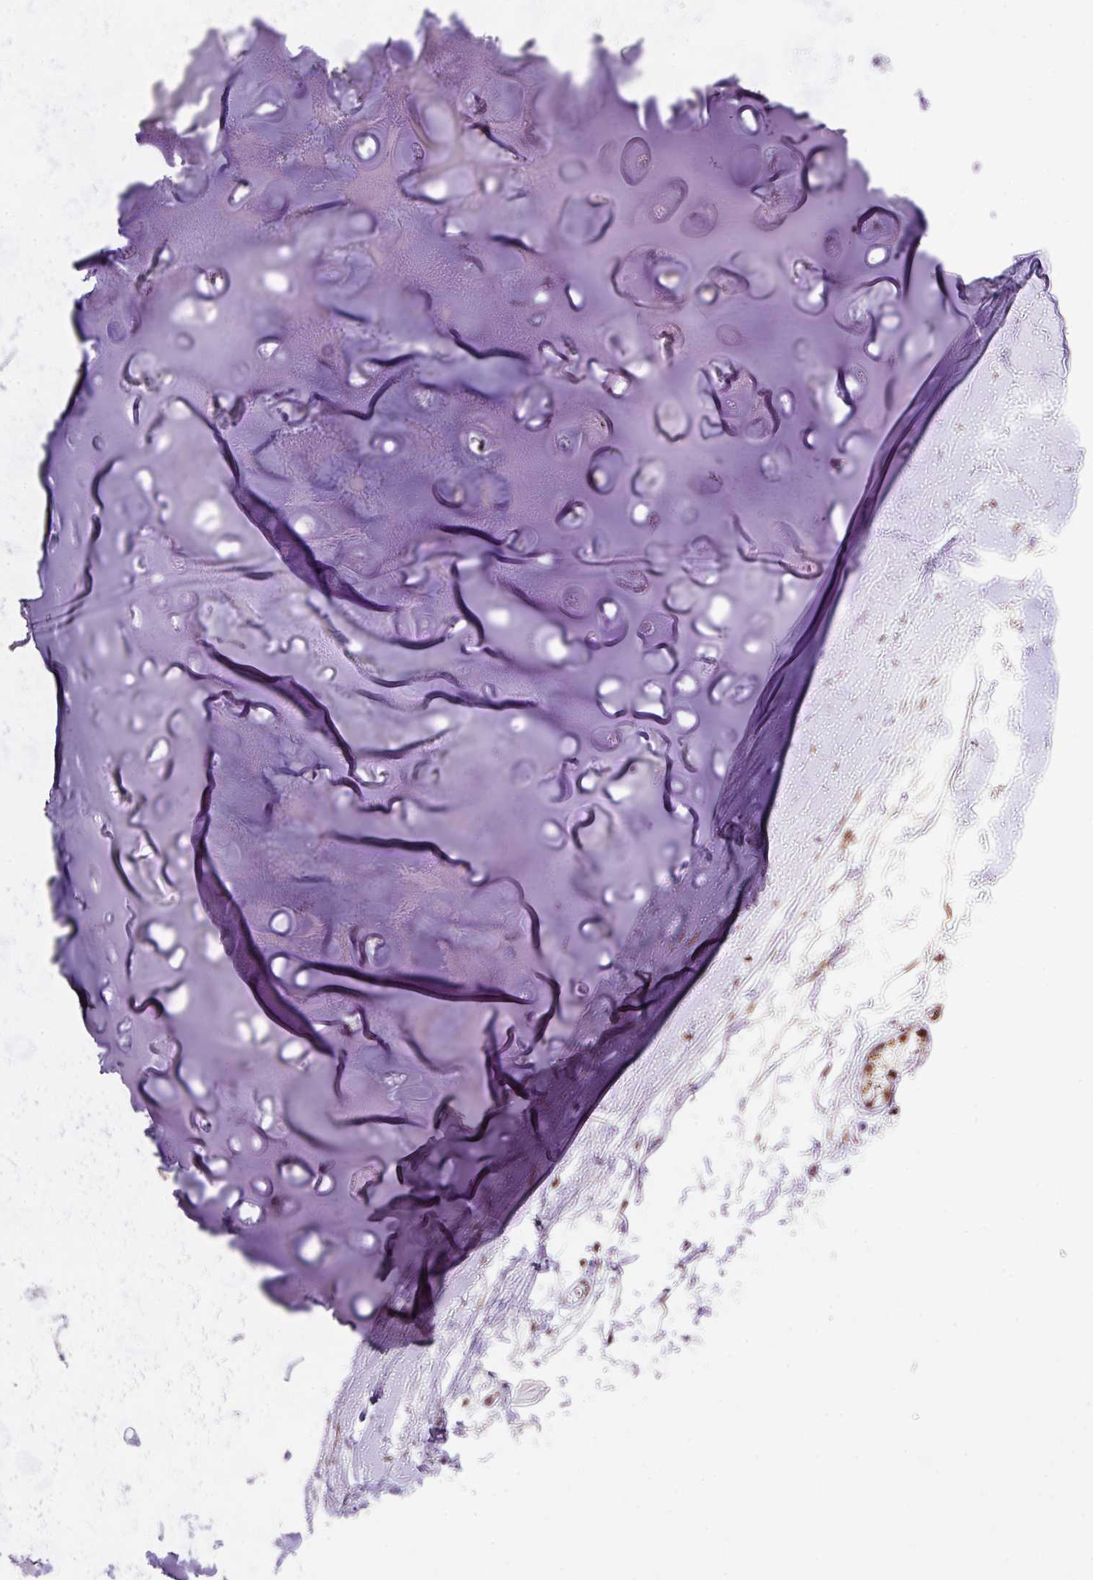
{"staining": {"intensity": "negative", "quantity": "none", "location": "none"}, "tissue": "adipose tissue", "cell_type": "Adipocytes", "image_type": "normal", "snomed": [{"axis": "morphology", "description": "Normal tissue, NOS"}, {"axis": "topography", "description": "Cartilage tissue"}, {"axis": "topography", "description": "Bronchus"}], "caption": "The histopathology image displays no staining of adipocytes in normal adipose tissue. Nuclei are stained in blue.", "gene": "PLK1", "patient": {"sex": "female", "age": 72}}